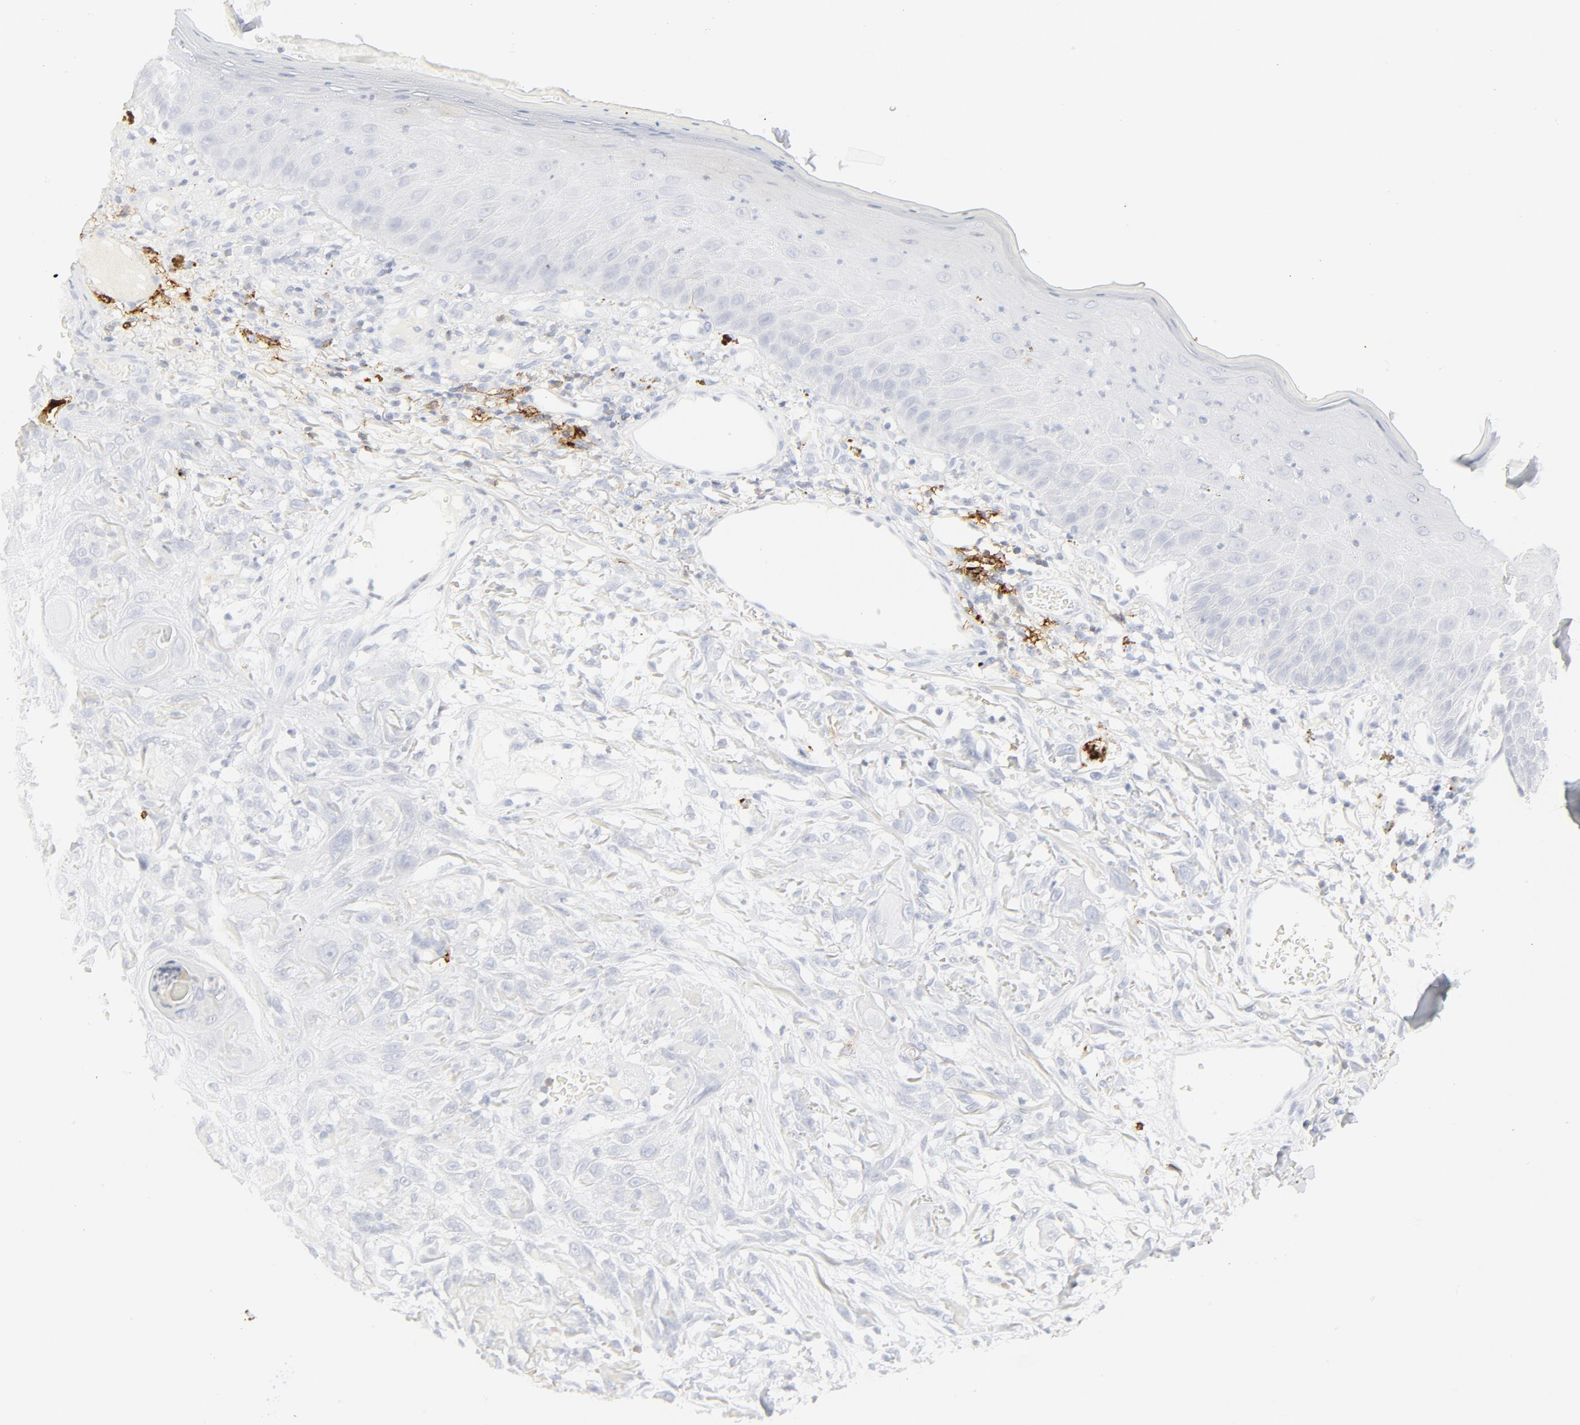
{"staining": {"intensity": "negative", "quantity": "none", "location": "none"}, "tissue": "skin cancer", "cell_type": "Tumor cells", "image_type": "cancer", "snomed": [{"axis": "morphology", "description": "Squamous cell carcinoma, NOS"}, {"axis": "topography", "description": "Skin"}], "caption": "High magnification brightfield microscopy of skin cancer stained with DAB (brown) and counterstained with hematoxylin (blue): tumor cells show no significant expression.", "gene": "CCR7", "patient": {"sex": "female", "age": 59}}